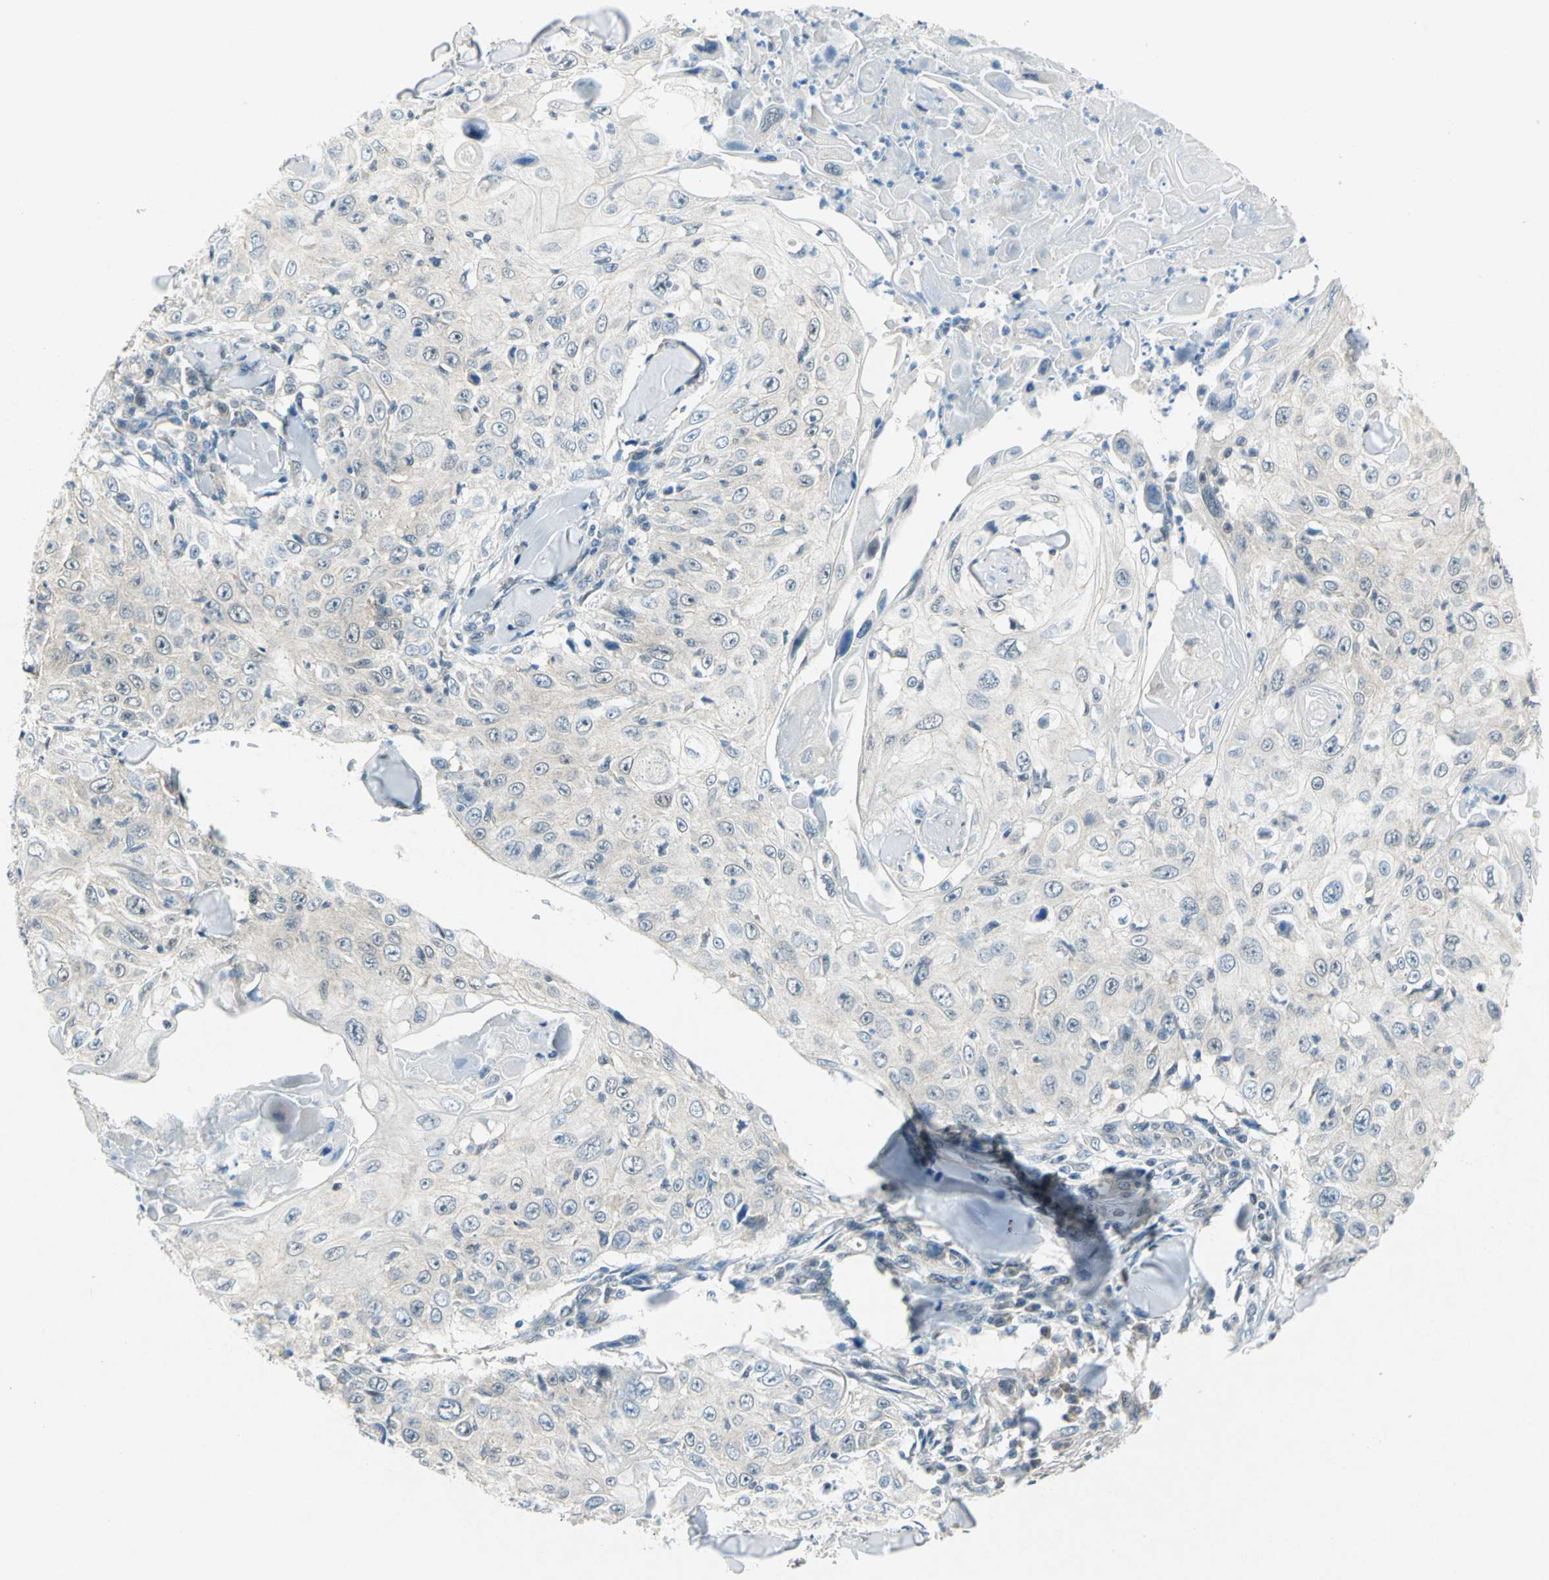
{"staining": {"intensity": "negative", "quantity": "none", "location": "none"}, "tissue": "skin cancer", "cell_type": "Tumor cells", "image_type": "cancer", "snomed": [{"axis": "morphology", "description": "Squamous cell carcinoma, NOS"}, {"axis": "topography", "description": "Skin"}], "caption": "DAB (3,3'-diaminobenzidine) immunohistochemical staining of skin cancer shows no significant staining in tumor cells.", "gene": "PIN1", "patient": {"sex": "male", "age": 86}}